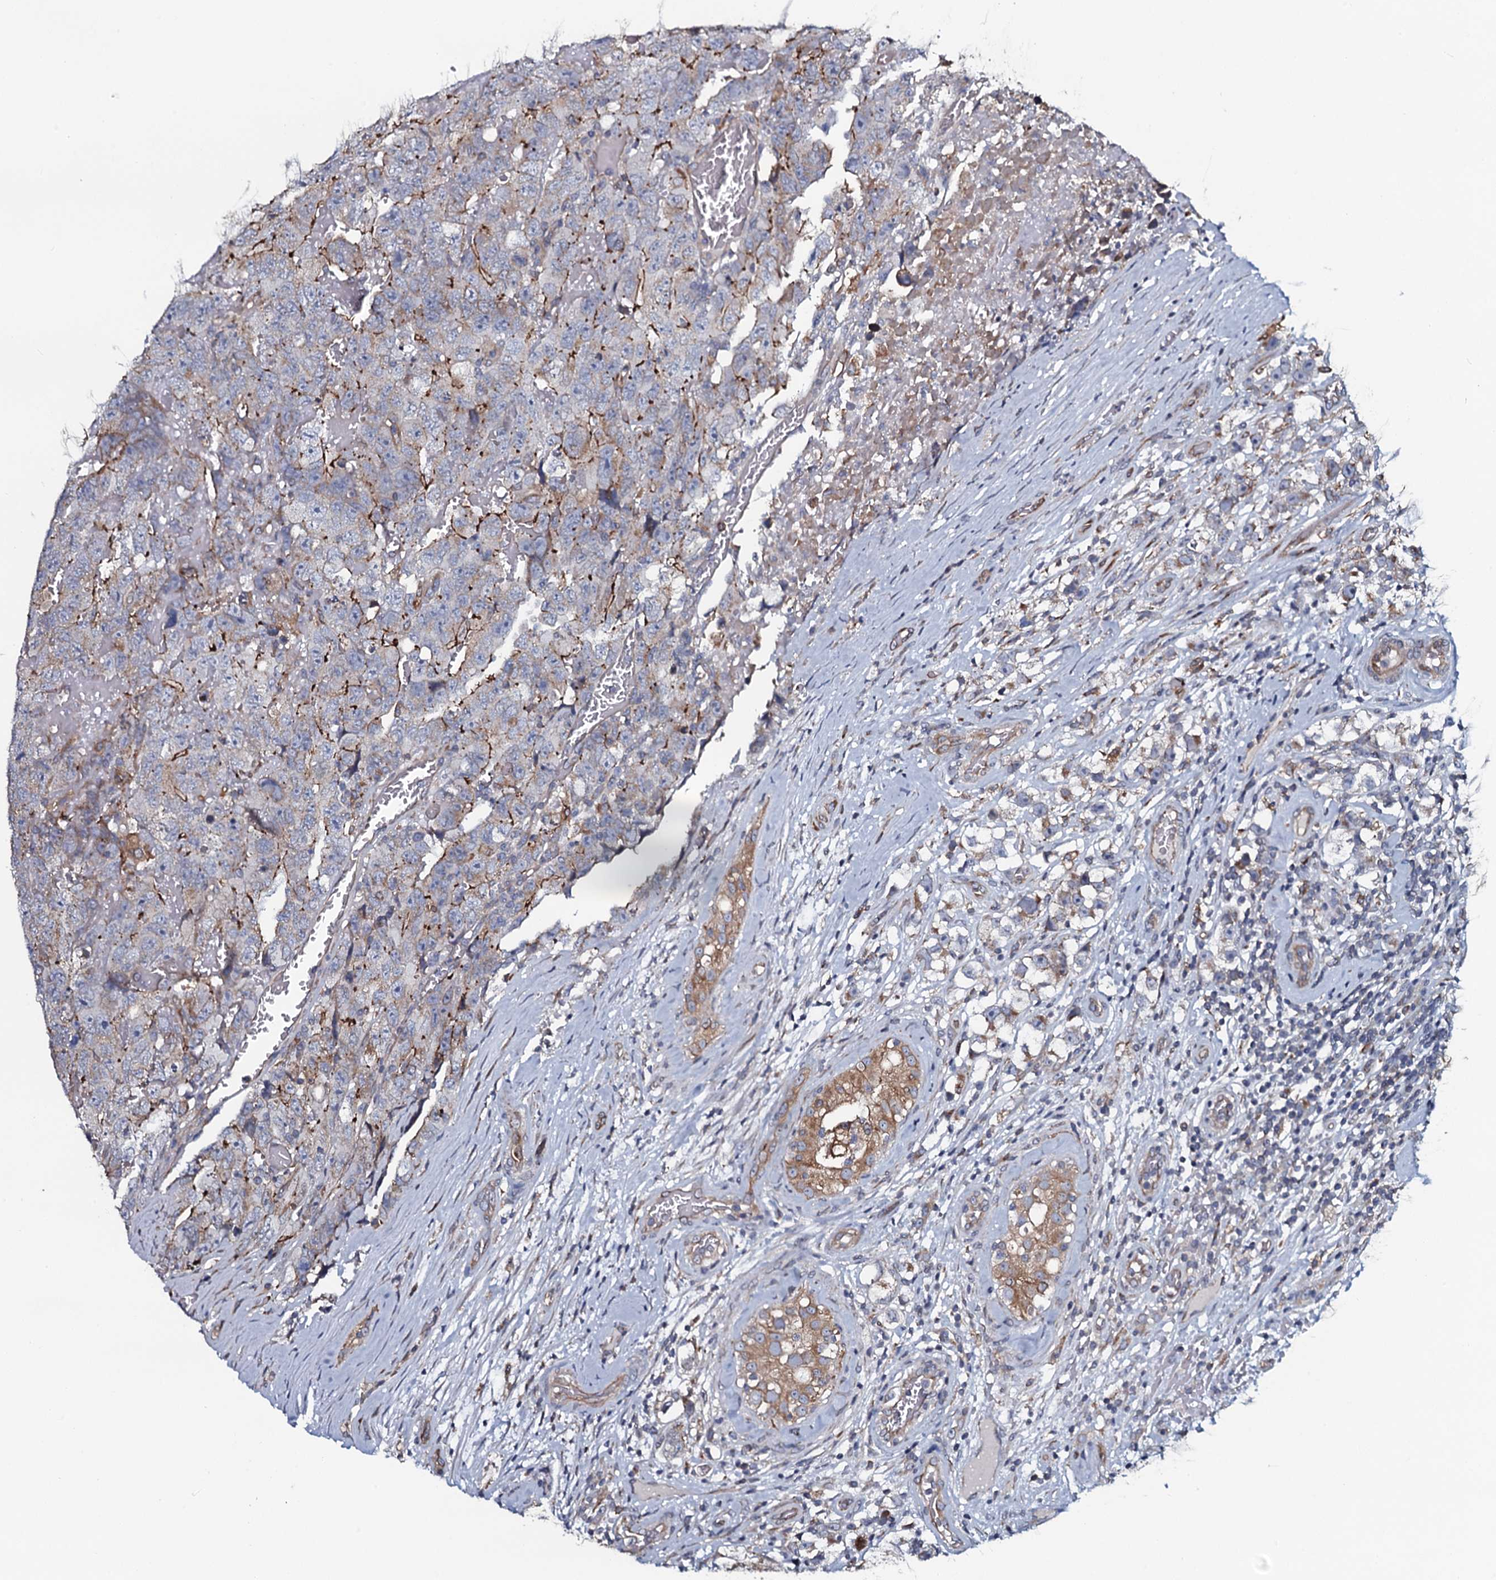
{"staining": {"intensity": "moderate", "quantity": "<25%", "location": "cytoplasmic/membranous"}, "tissue": "testis cancer", "cell_type": "Tumor cells", "image_type": "cancer", "snomed": [{"axis": "morphology", "description": "Carcinoma, Embryonal, NOS"}, {"axis": "topography", "description": "Testis"}], "caption": "Testis cancer stained for a protein reveals moderate cytoplasmic/membranous positivity in tumor cells. The staining was performed using DAB (3,3'-diaminobenzidine), with brown indicating positive protein expression. Nuclei are stained blue with hematoxylin.", "gene": "TMEM151A", "patient": {"sex": "male", "age": 45}}